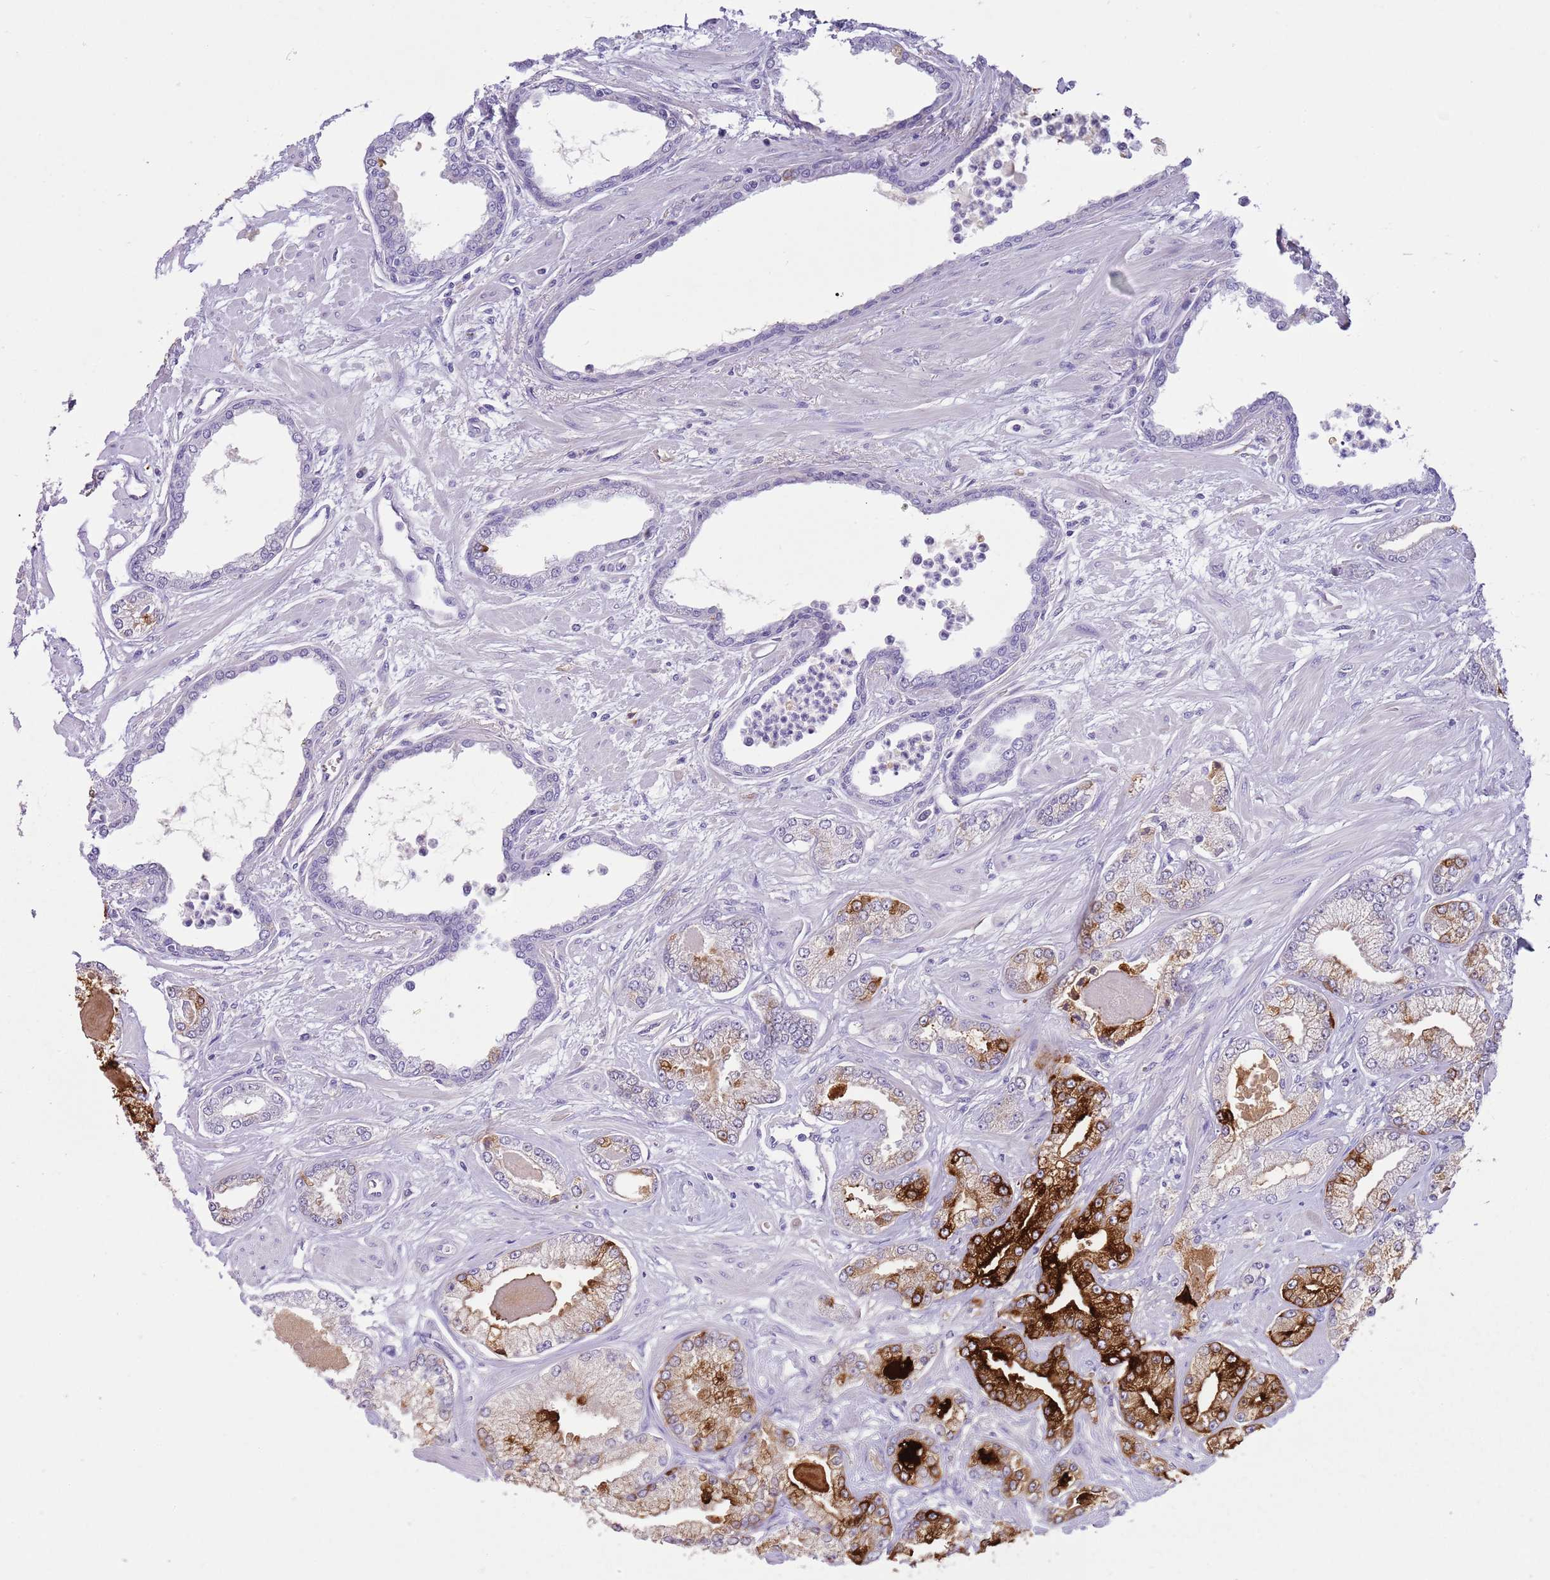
{"staining": {"intensity": "strong", "quantity": "<25%", "location": "cytoplasmic/membranous"}, "tissue": "prostate cancer", "cell_type": "Tumor cells", "image_type": "cancer", "snomed": [{"axis": "morphology", "description": "Adenocarcinoma, Low grade"}, {"axis": "topography", "description": "Prostate"}], "caption": "Prostate low-grade adenocarcinoma stained with a protein marker demonstrates strong staining in tumor cells.", "gene": "SFTPA1", "patient": {"sex": "male", "age": 64}}